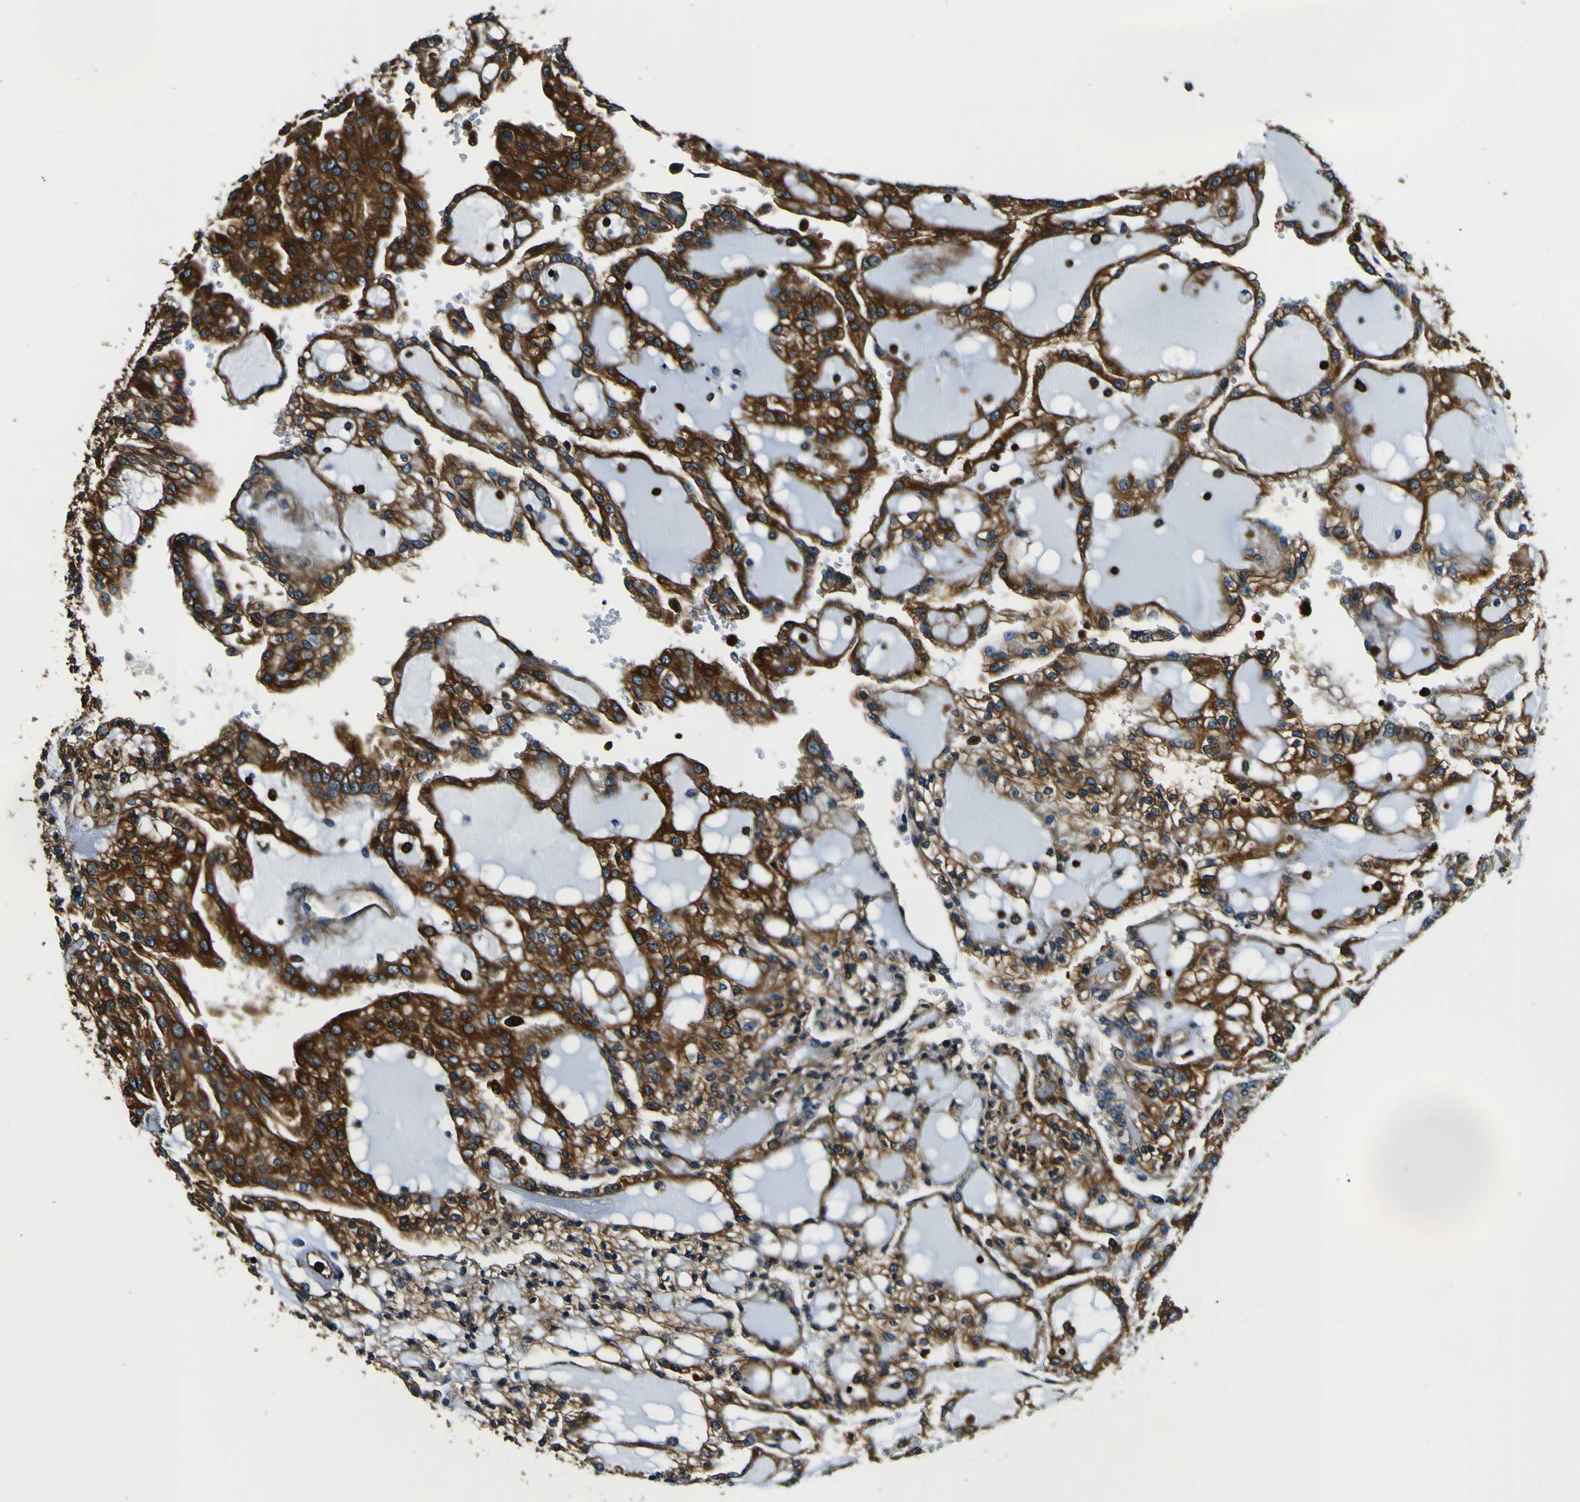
{"staining": {"intensity": "strong", "quantity": ">75%", "location": "cytoplasmic/membranous"}, "tissue": "renal cancer", "cell_type": "Tumor cells", "image_type": "cancer", "snomed": [{"axis": "morphology", "description": "Adenocarcinoma, NOS"}, {"axis": "topography", "description": "Kidney"}], "caption": "Protein expression analysis of renal cancer displays strong cytoplasmic/membranous positivity in about >75% of tumor cells. The staining was performed using DAB (3,3'-diaminobenzidine) to visualize the protein expression in brown, while the nuclei were stained in blue with hematoxylin (Magnification: 20x).", "gene": "RHOT2", "patient": {"sex": "male", "age": 63}}